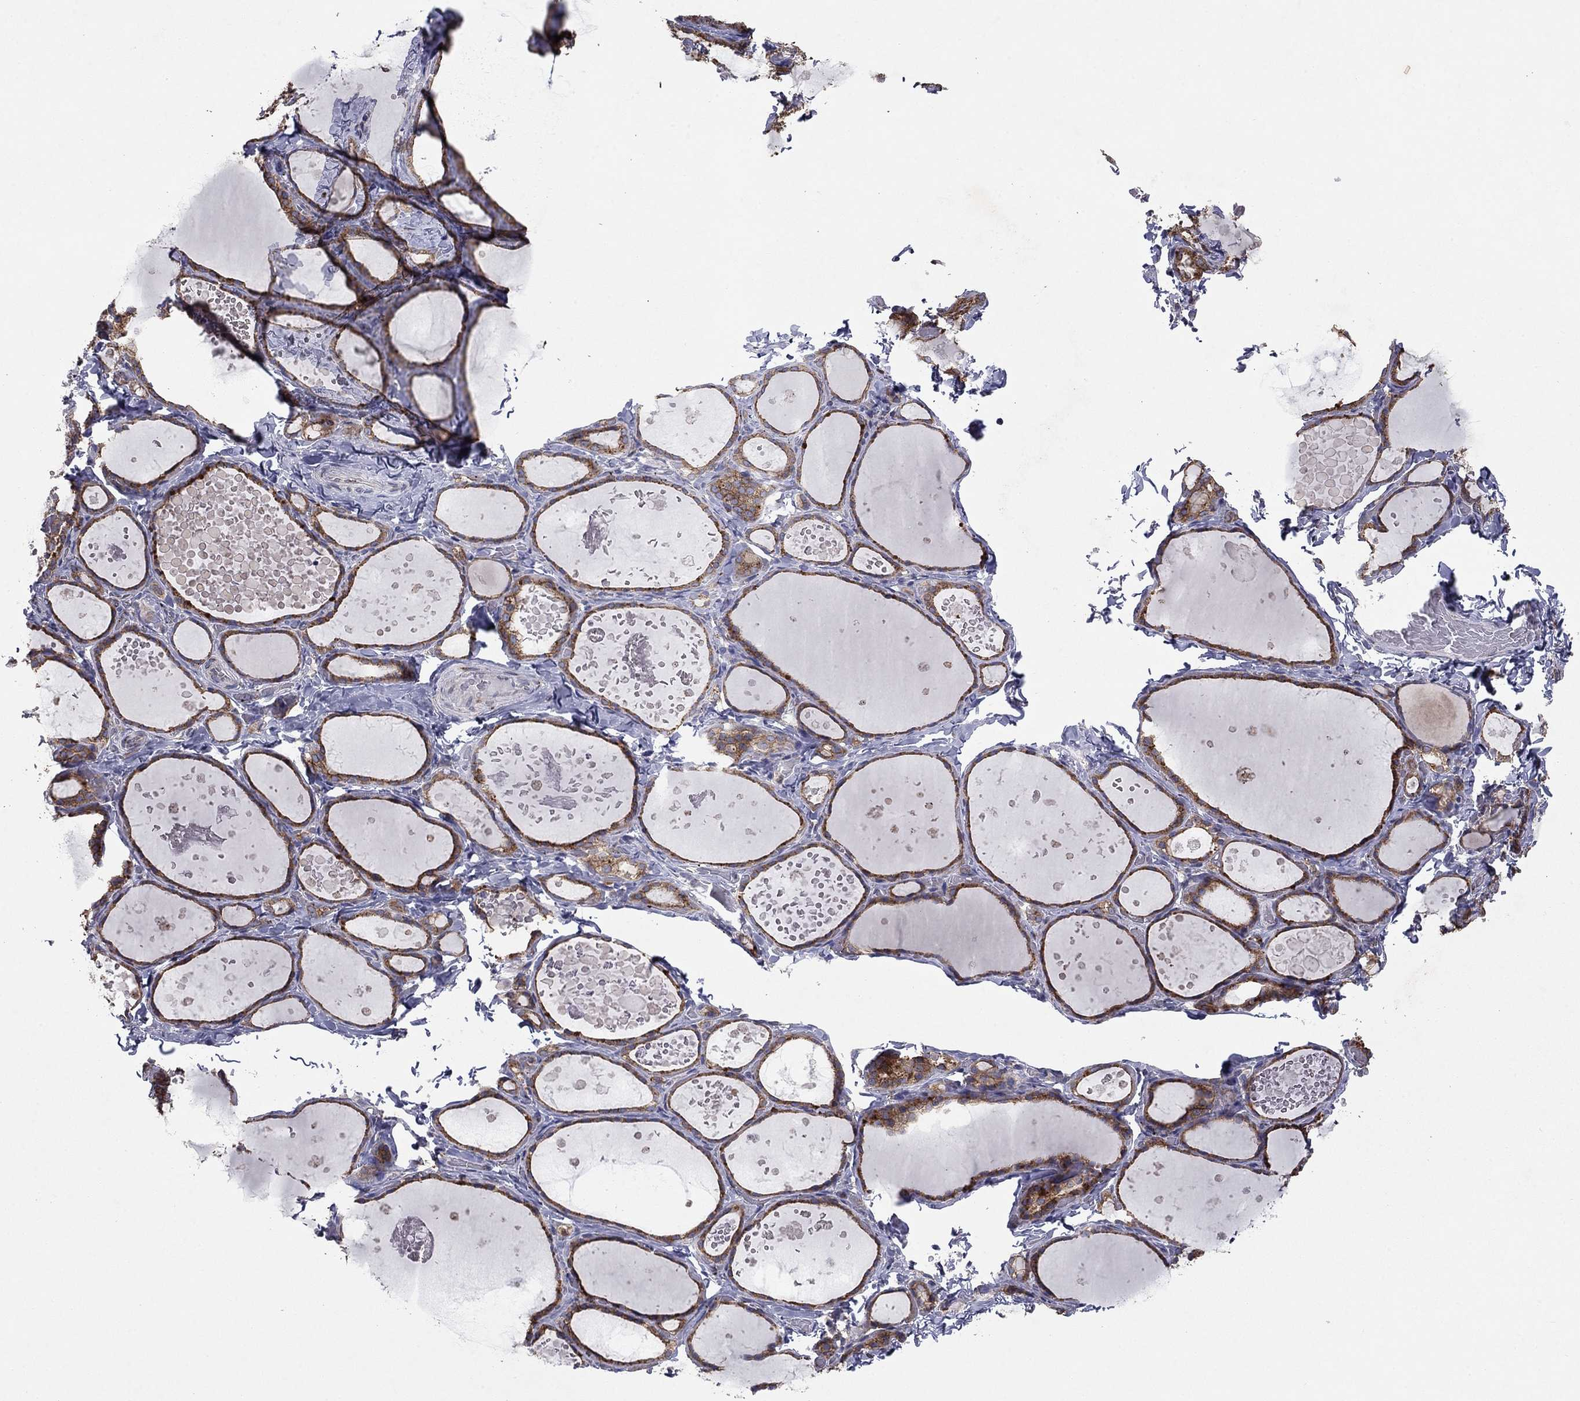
{"staining": {"intensity": "strong", "quantity": ">75%", "location": "cytoplasmic/membranous"}, "tissue": "thyroid gland", "cell_type": "Glandular cells", "image_type": "normal", "snomed": [{"axis": "morphology", "description": "Normal tissue, NOS"}, {"axis": "topography", "description": "Thyroid gland"}], "caption": "Brown immunohistochemical staining in normal thyroid gland demonstrates strong cytoplasmic/membranous expression in about >75% of glandular cells. (DAB IHC with brightfield microscopy, high magnification).", "gene": "YIF1A", "patient": {"sex": "female", "age": 56}}